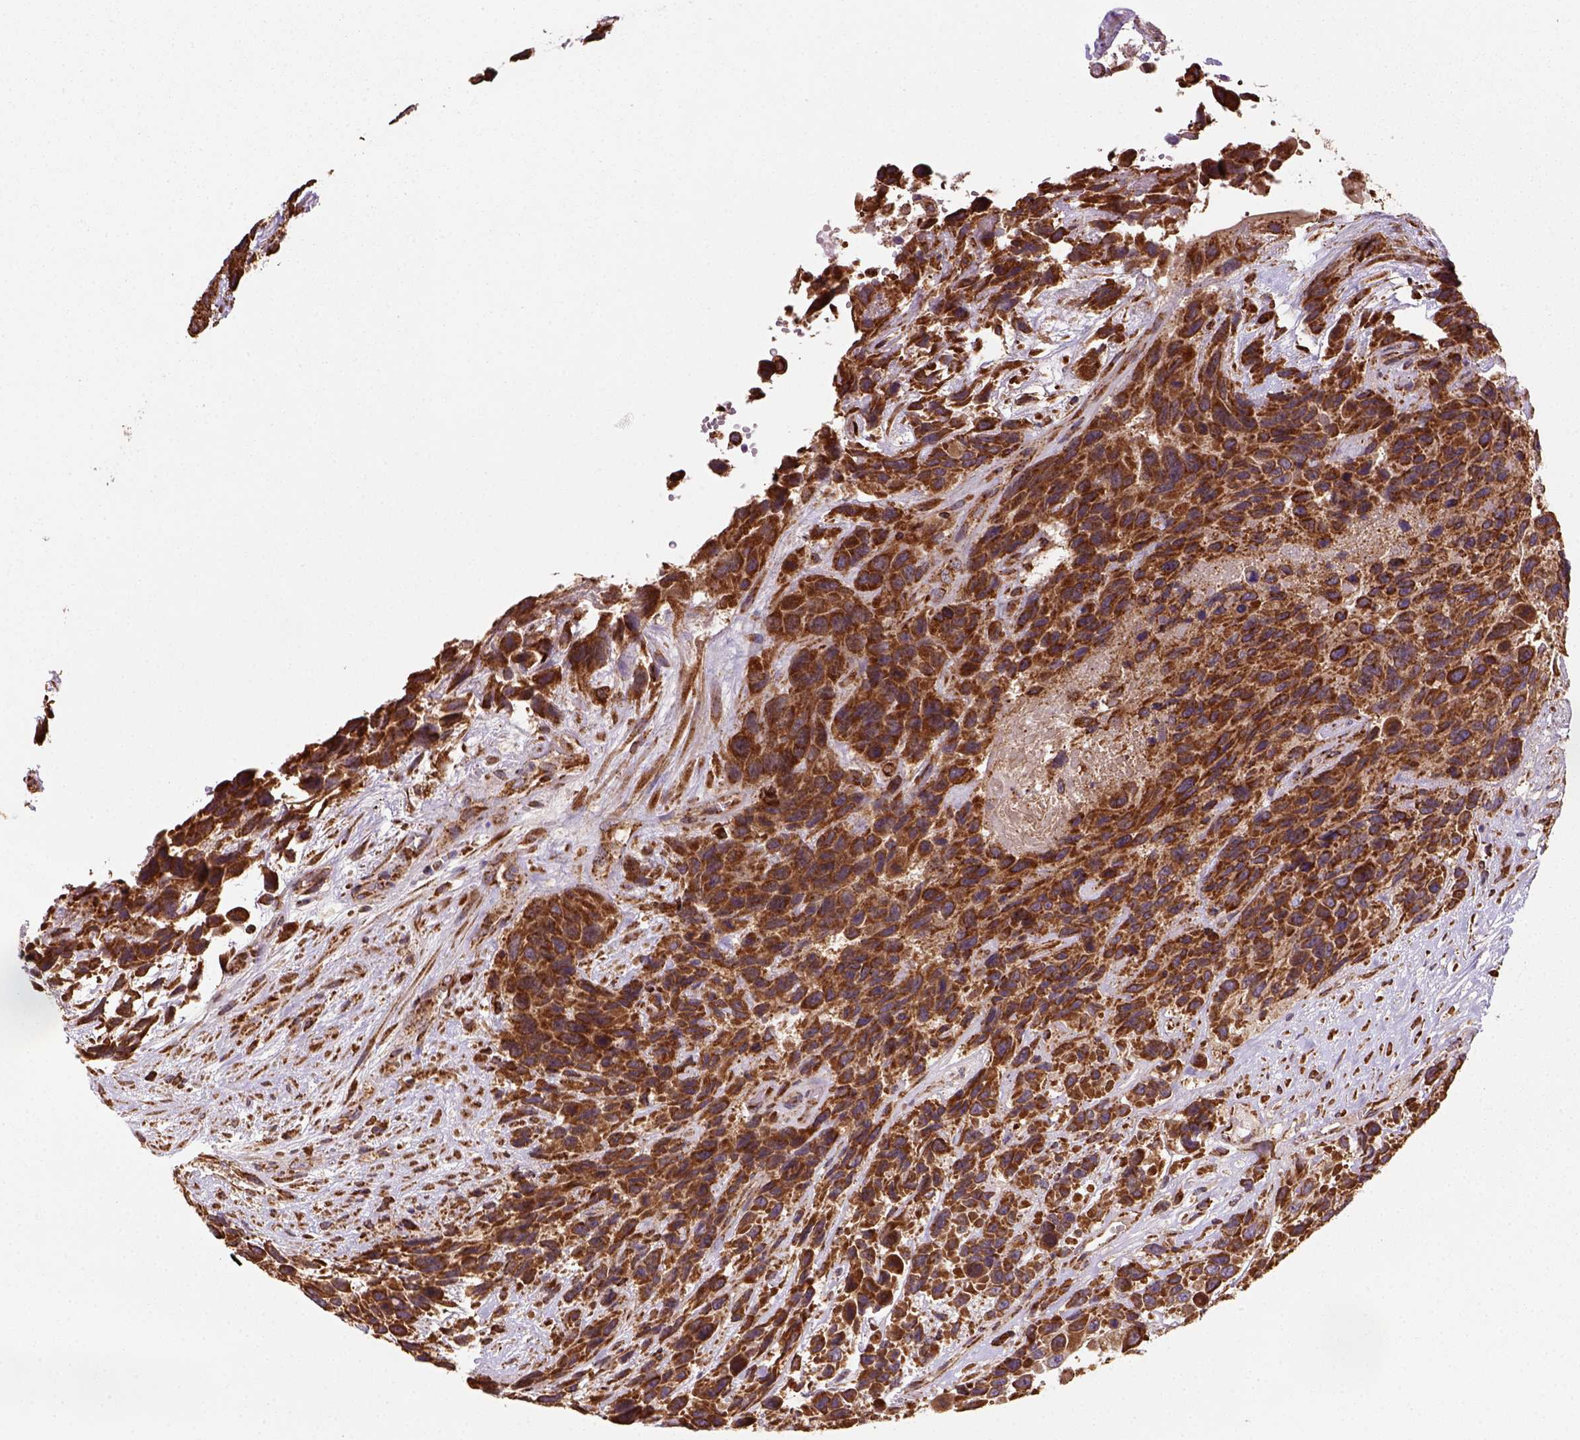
{"staining": {"intensity": "strong", "quantity": ">75%", "location": "cytoplasmic/membranous"}, "tissue": "urothelial cancer", "cell_type": "Tumor cells", "image_type": "cancer", "snomed": [{"axis": "morphology", "description": "Urothelial carcinoma, High grade"}, {"axis": "topography", "description": "Urinary bladder"}], "caption": "Protein analysis of urothelial carcinoma (high-grade) tissue displays strong cytoplasmic/membranous staining in about >75% of tumor cells.", "gene": "MAPK8IP3", "patient": {"sex": "female", "age": 70}}